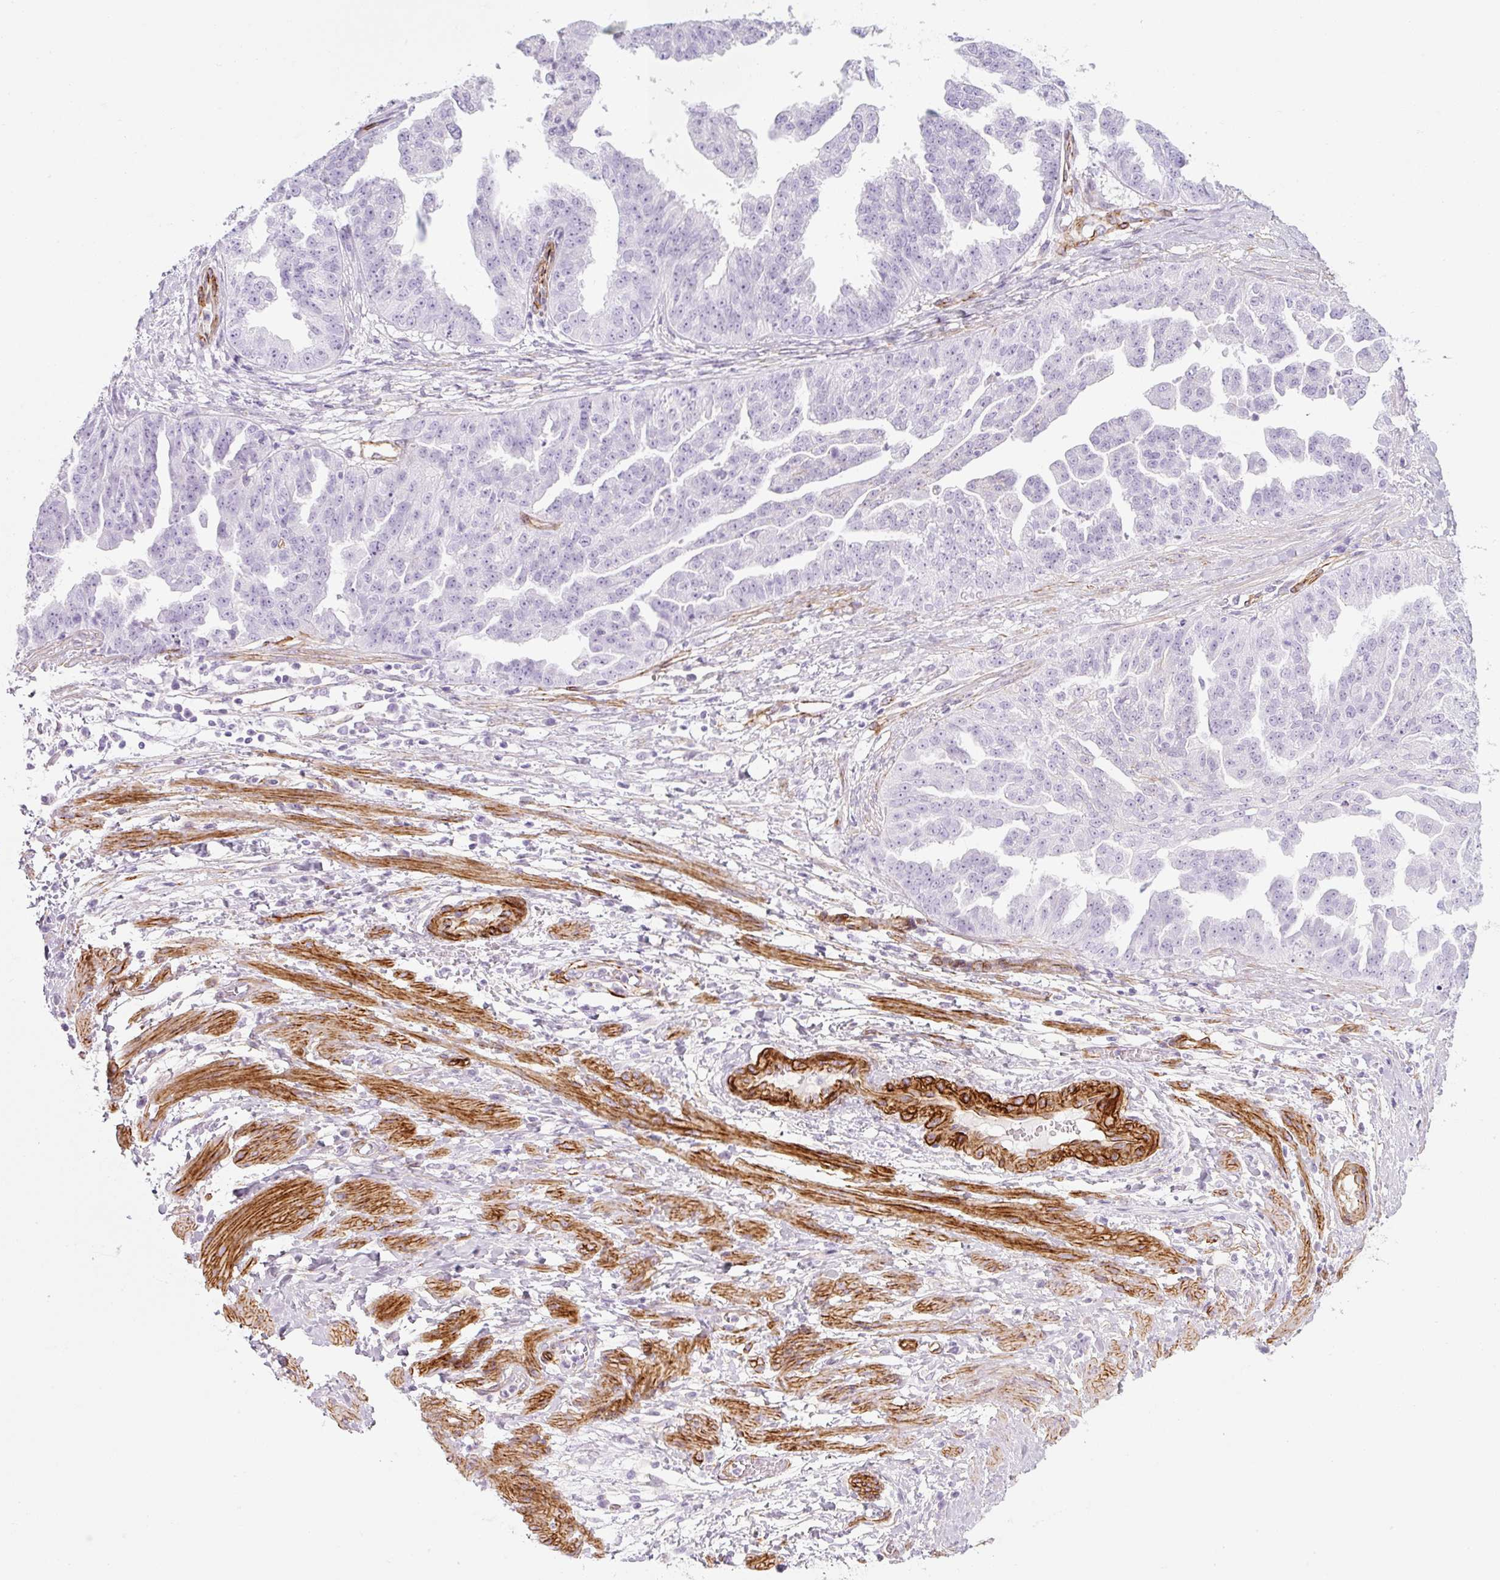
{"staining": {"intensity": "negative", "quantity": "none", "location": "none"}, "tissue": "ovarian cancer", "cell_type": "Tumor cells", "image_type": "cancer", "snomed": [{"axis": "morphology", "description": "Cystadenocarcinoma, serous, NOS"}, {"axis": "topography", "description": "Ovary"}], "caption": "High power microscopy histopathology image of an immunohistochemistry (IHC) micrograph of ovarian cancer (serous cystadenocarcinoma), revealing no significant positivity in tumor cells. Brightfield microscopy of immunohistochemistry (IHC) stained with DAB (brown) and hematoxylin (blue), captured at high magnification.", "gene": "CAVIN3", "patient": {"sex": "female", "age": 58}}